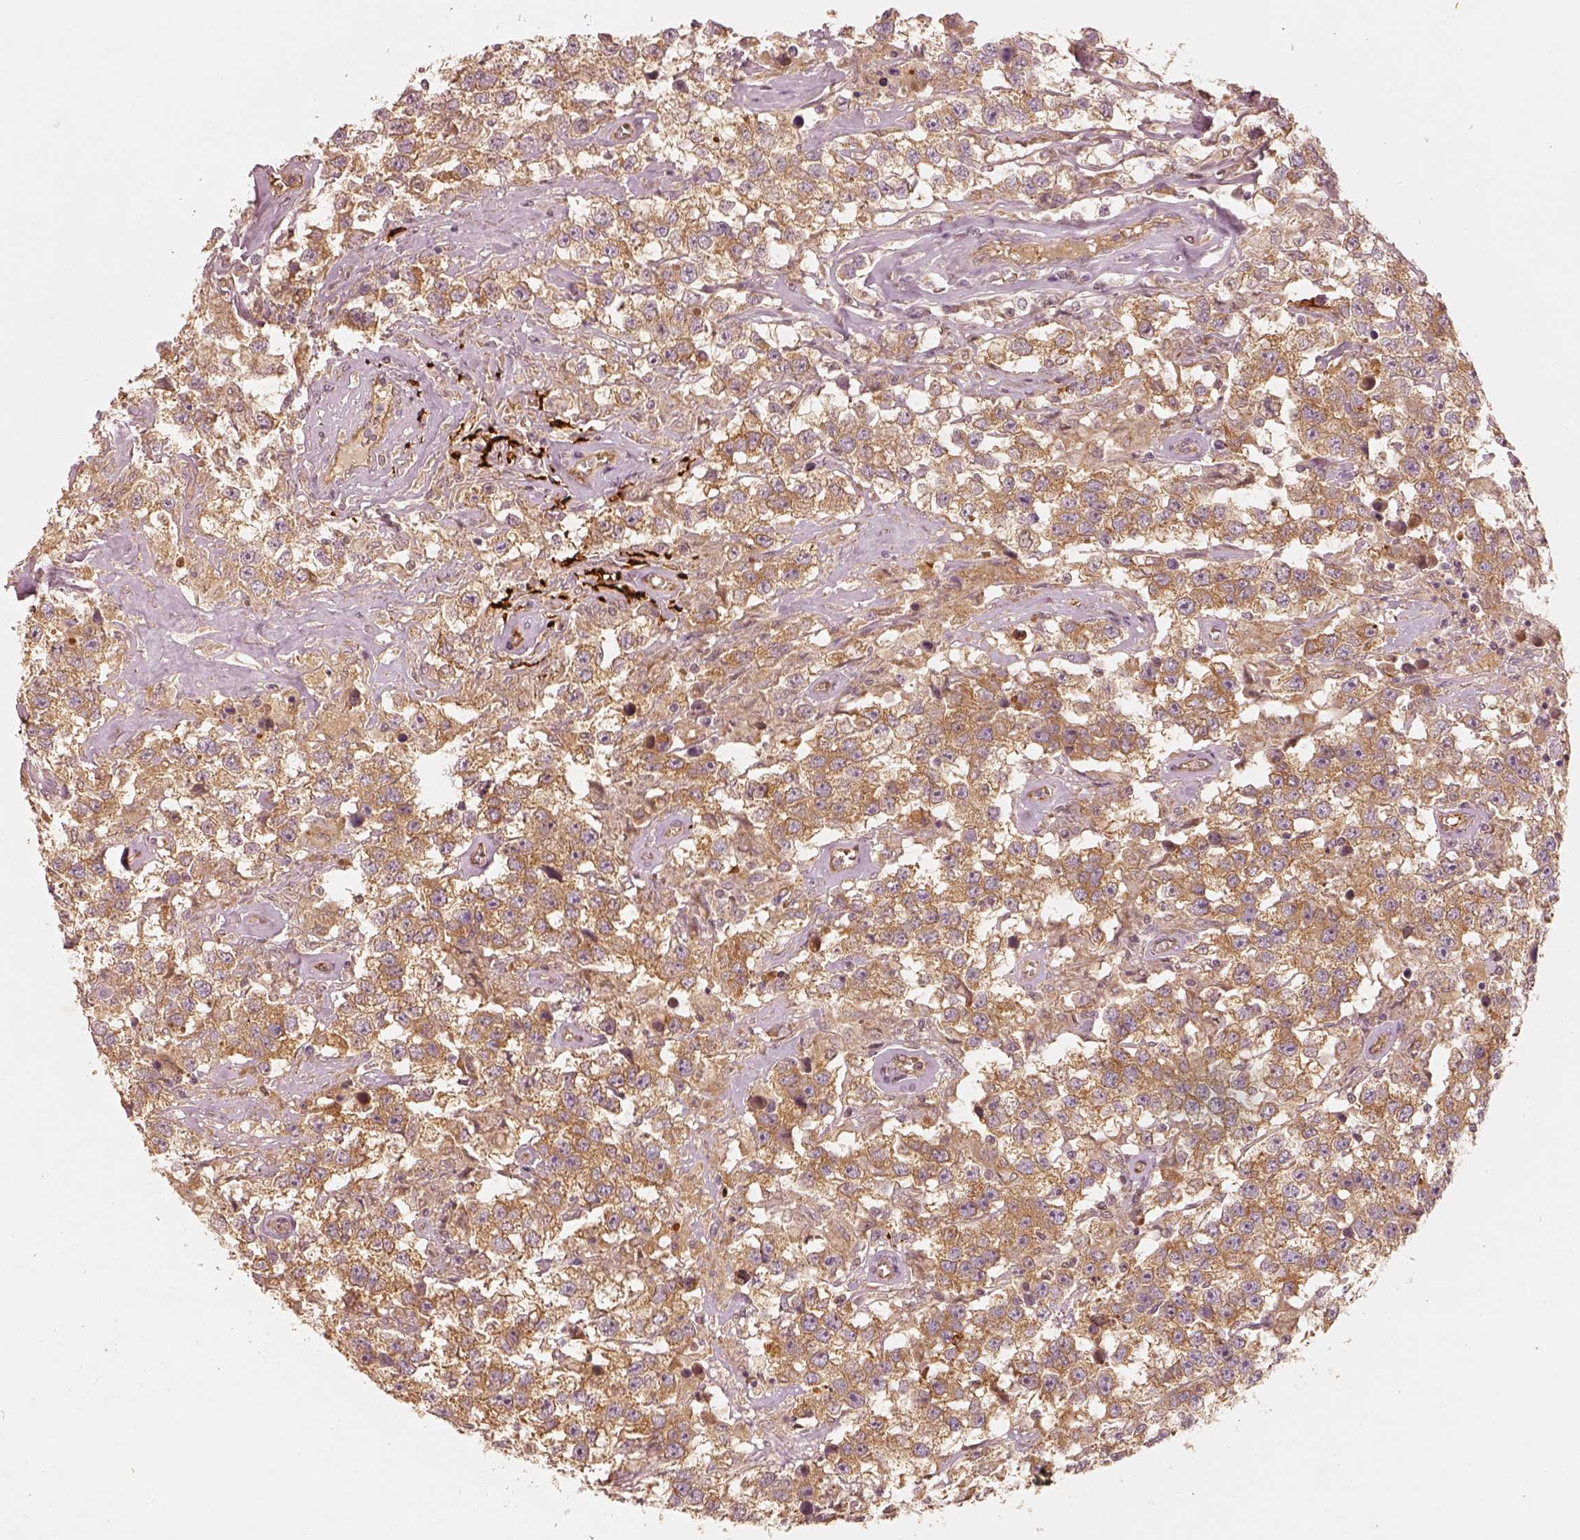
{"staining": {"intensity": "moderate", "quantity": ">75%", "location": "cytoplasmic/membranous"}, "tissue": "testis cancer", "cell_type": "Tumor cells", "image_type": "cancer", "snomed": [{"axis": "morphology", "description": "Seminoma, NOS"}, {"axis": "topography", "description": "Testis"}], "caption": "Protein expression analysis of seminoma (testis) reveals moderate cytoplasmic/membranous staining in approximately >75% of tumor cells.", "gene": "FSCN1", "patient": {"sex": "male", "age": 43}}